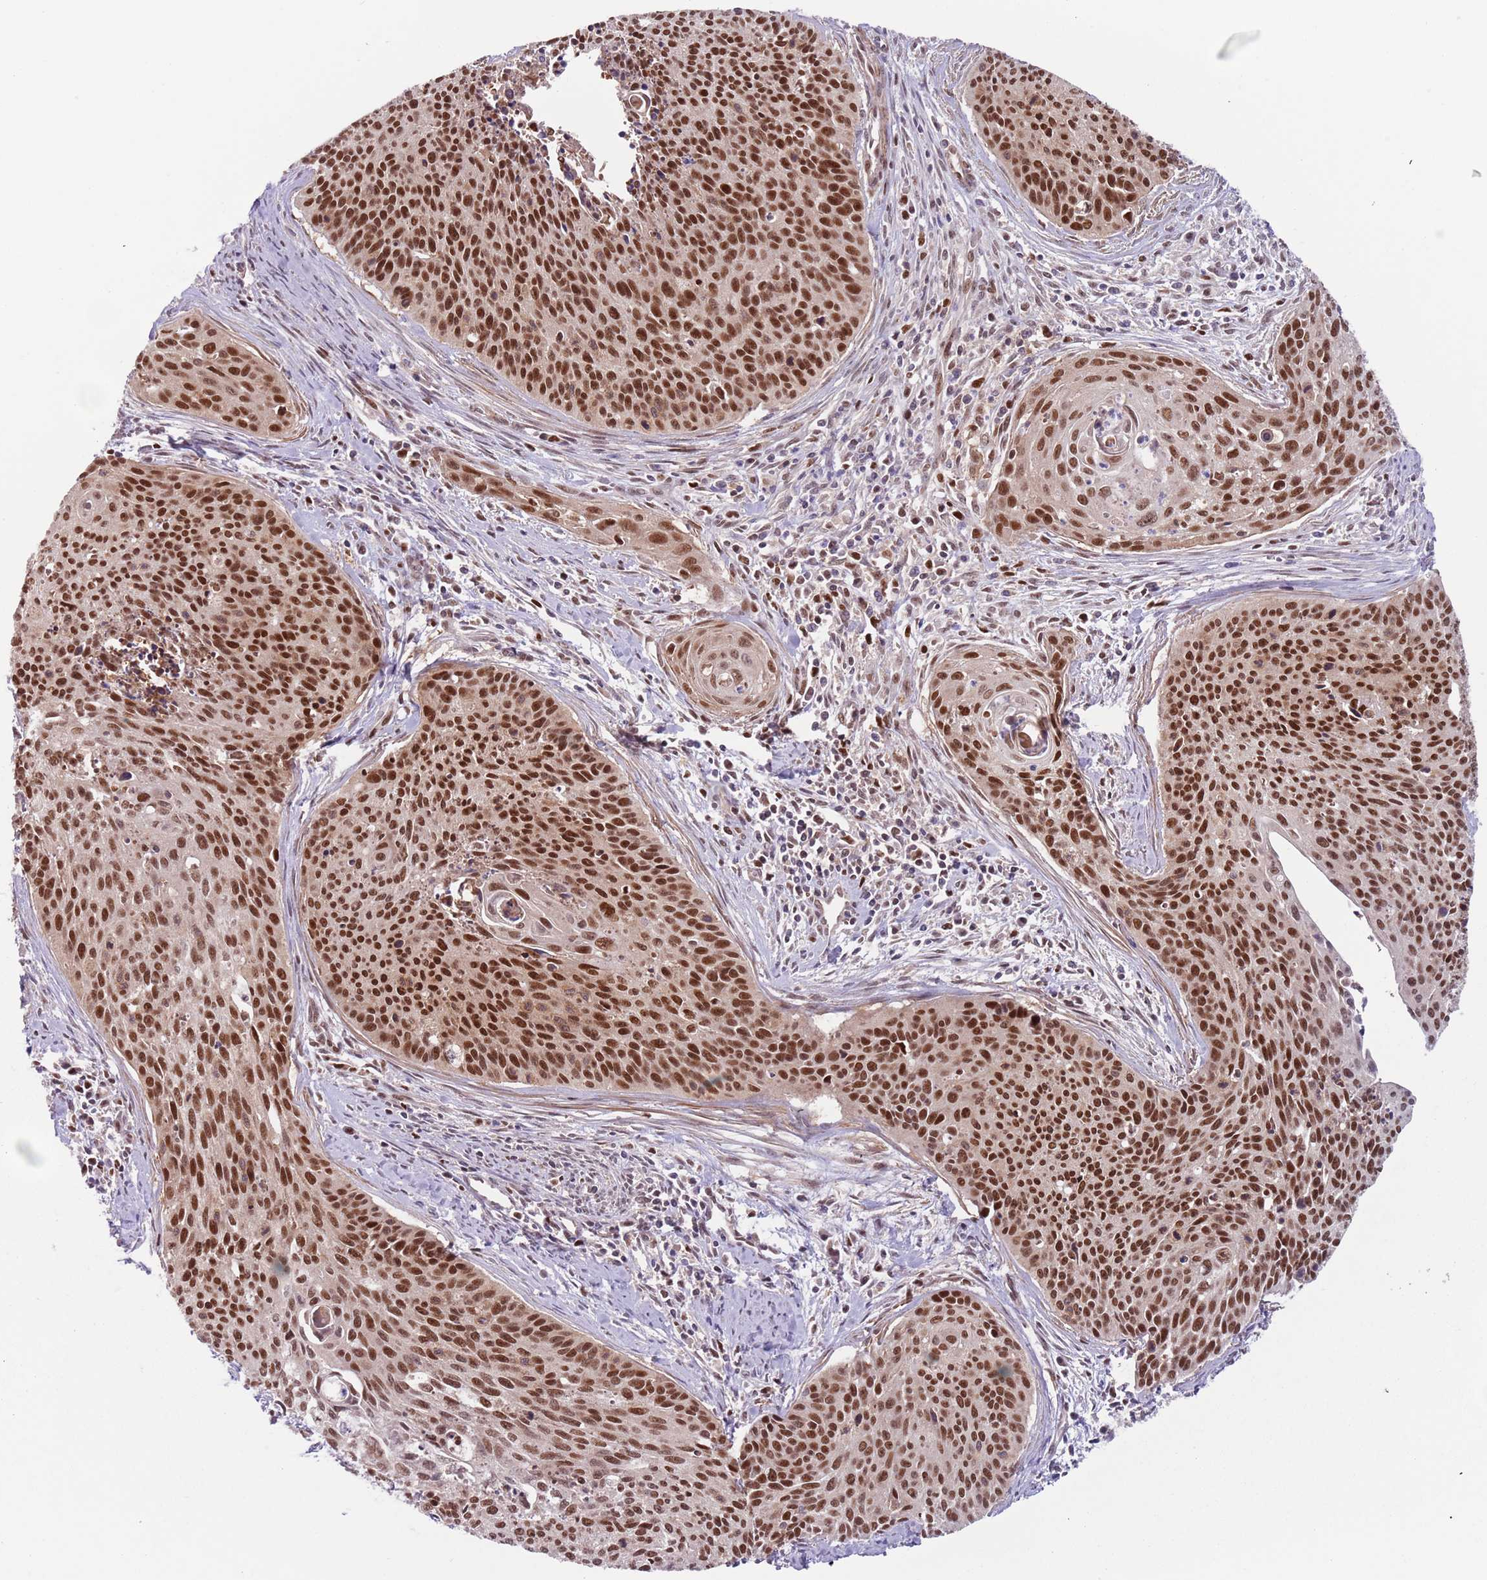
{"staining": {"intensity": "strong", "quantity": ">75%", "location": "nuclear"}, "tissue": "cervical cancer", "cell_type": "Tumor cells", "image_type": "cancer", "snomed": [{"axis": "morphology", "description": "Squamous cell carcinoma, NOS"}, {"axis": "topography", "description": "Cervix"}], "caption": "IHC of cervical cancer displays high levels of strong nuclear staining in approximately >75% of tumor cells. (Stains: DAB in brown, nuclei in blue, Microscopy: brightfield microscopy at high magnification).", "gene": "RMND5B", "patient": {"sex": "female", "age": 55}}